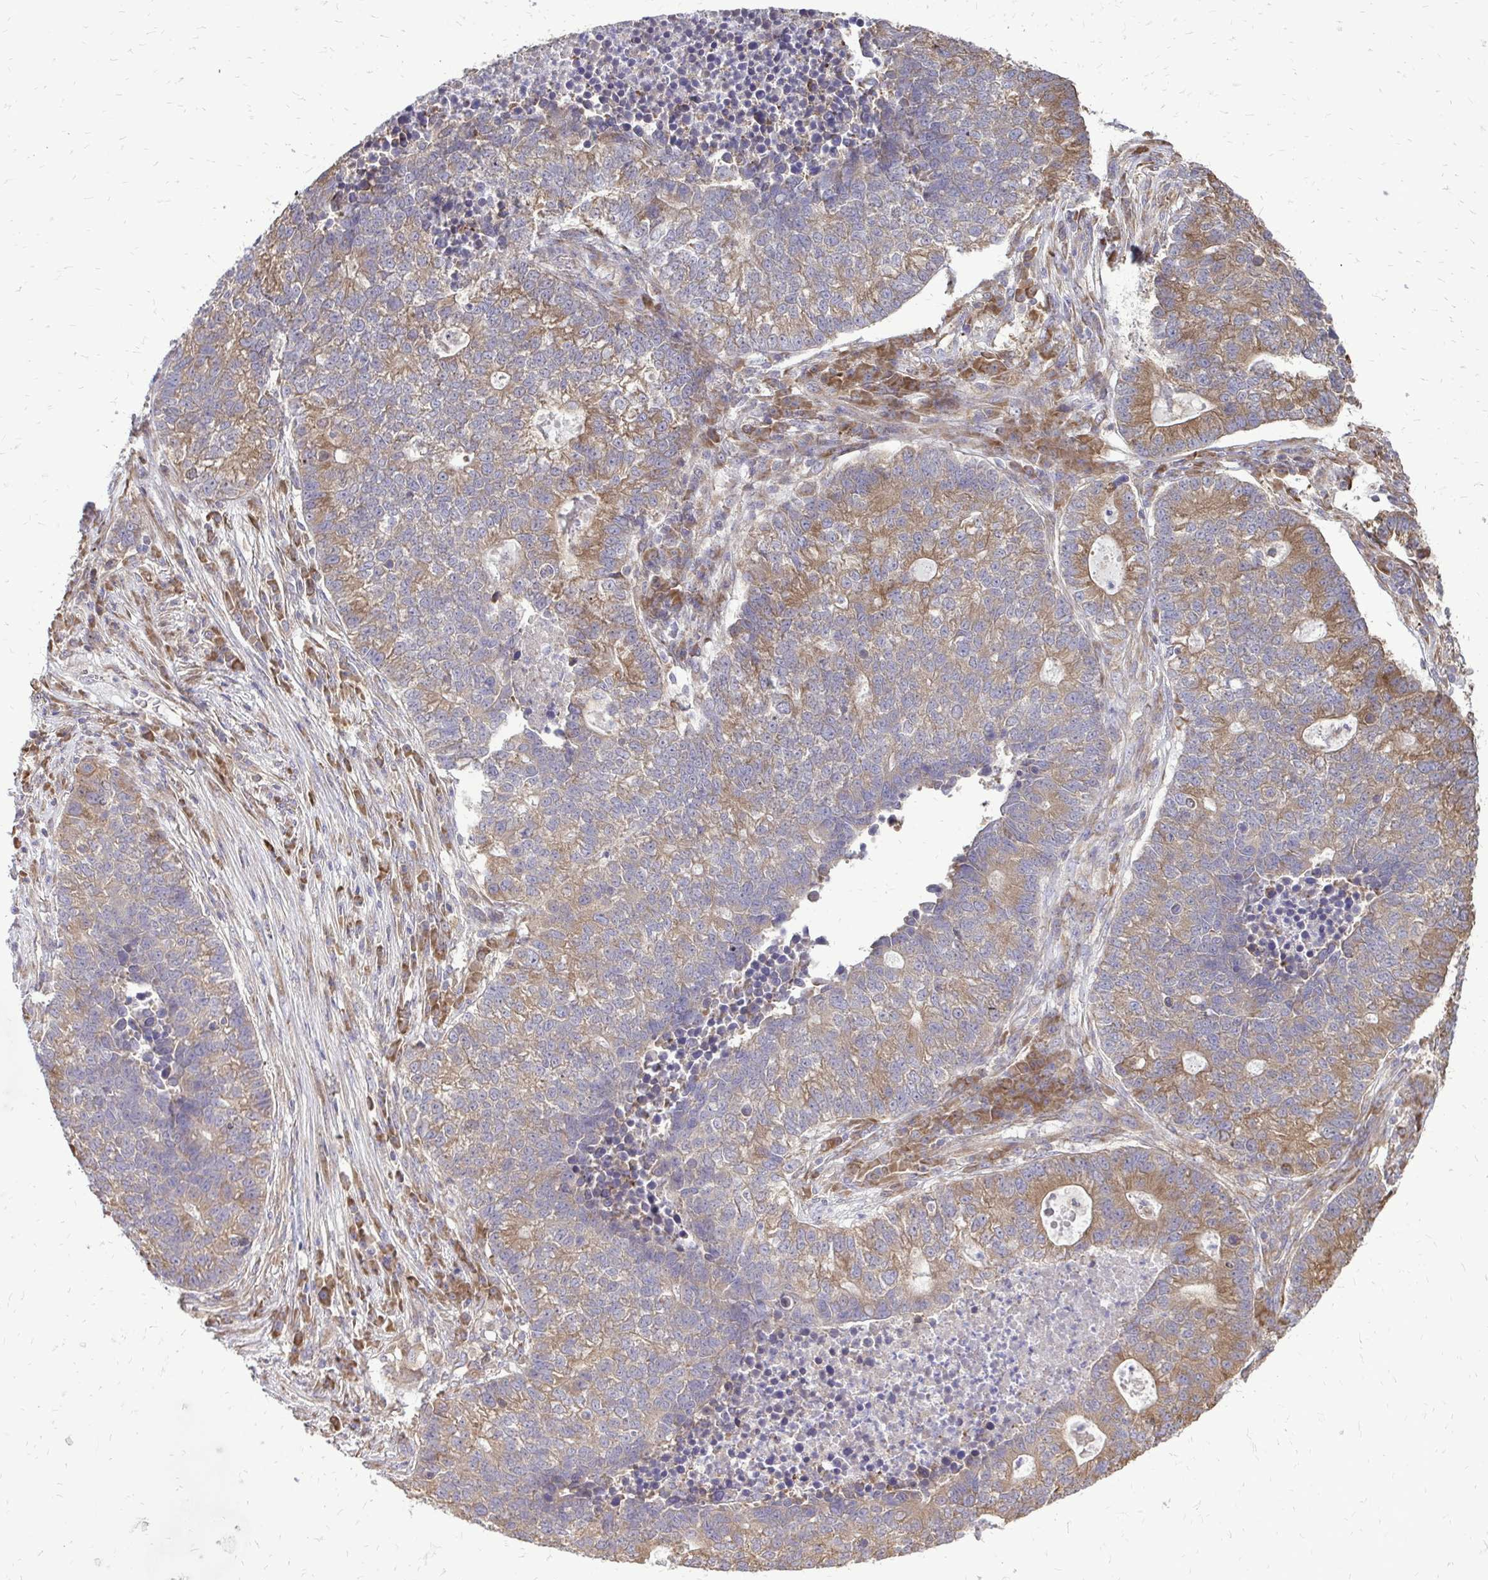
{"staining": {"intensity": "moderate", "quantity": "25%-75%", "location": "cytoplasmic/membranous"}, "tissue": "lung cancer", "cell_type": "Tumor cells", "image_type": "cancer", "snomed": [{"axis": "morphology", "description": "Adenocarcinoma, NOS"}, {"axis": "topography", "description": "Lung"}], "caption": "This image shows lung adenocarcinoma stained with IHC to label a protein in brown. The cytoplasmic/membranous of tumor cells show moderate positivity for the protein. Nuclei are counter-stained blue.", "gene": "RPS3", "patient": {"sex": "male", "age": 57}}